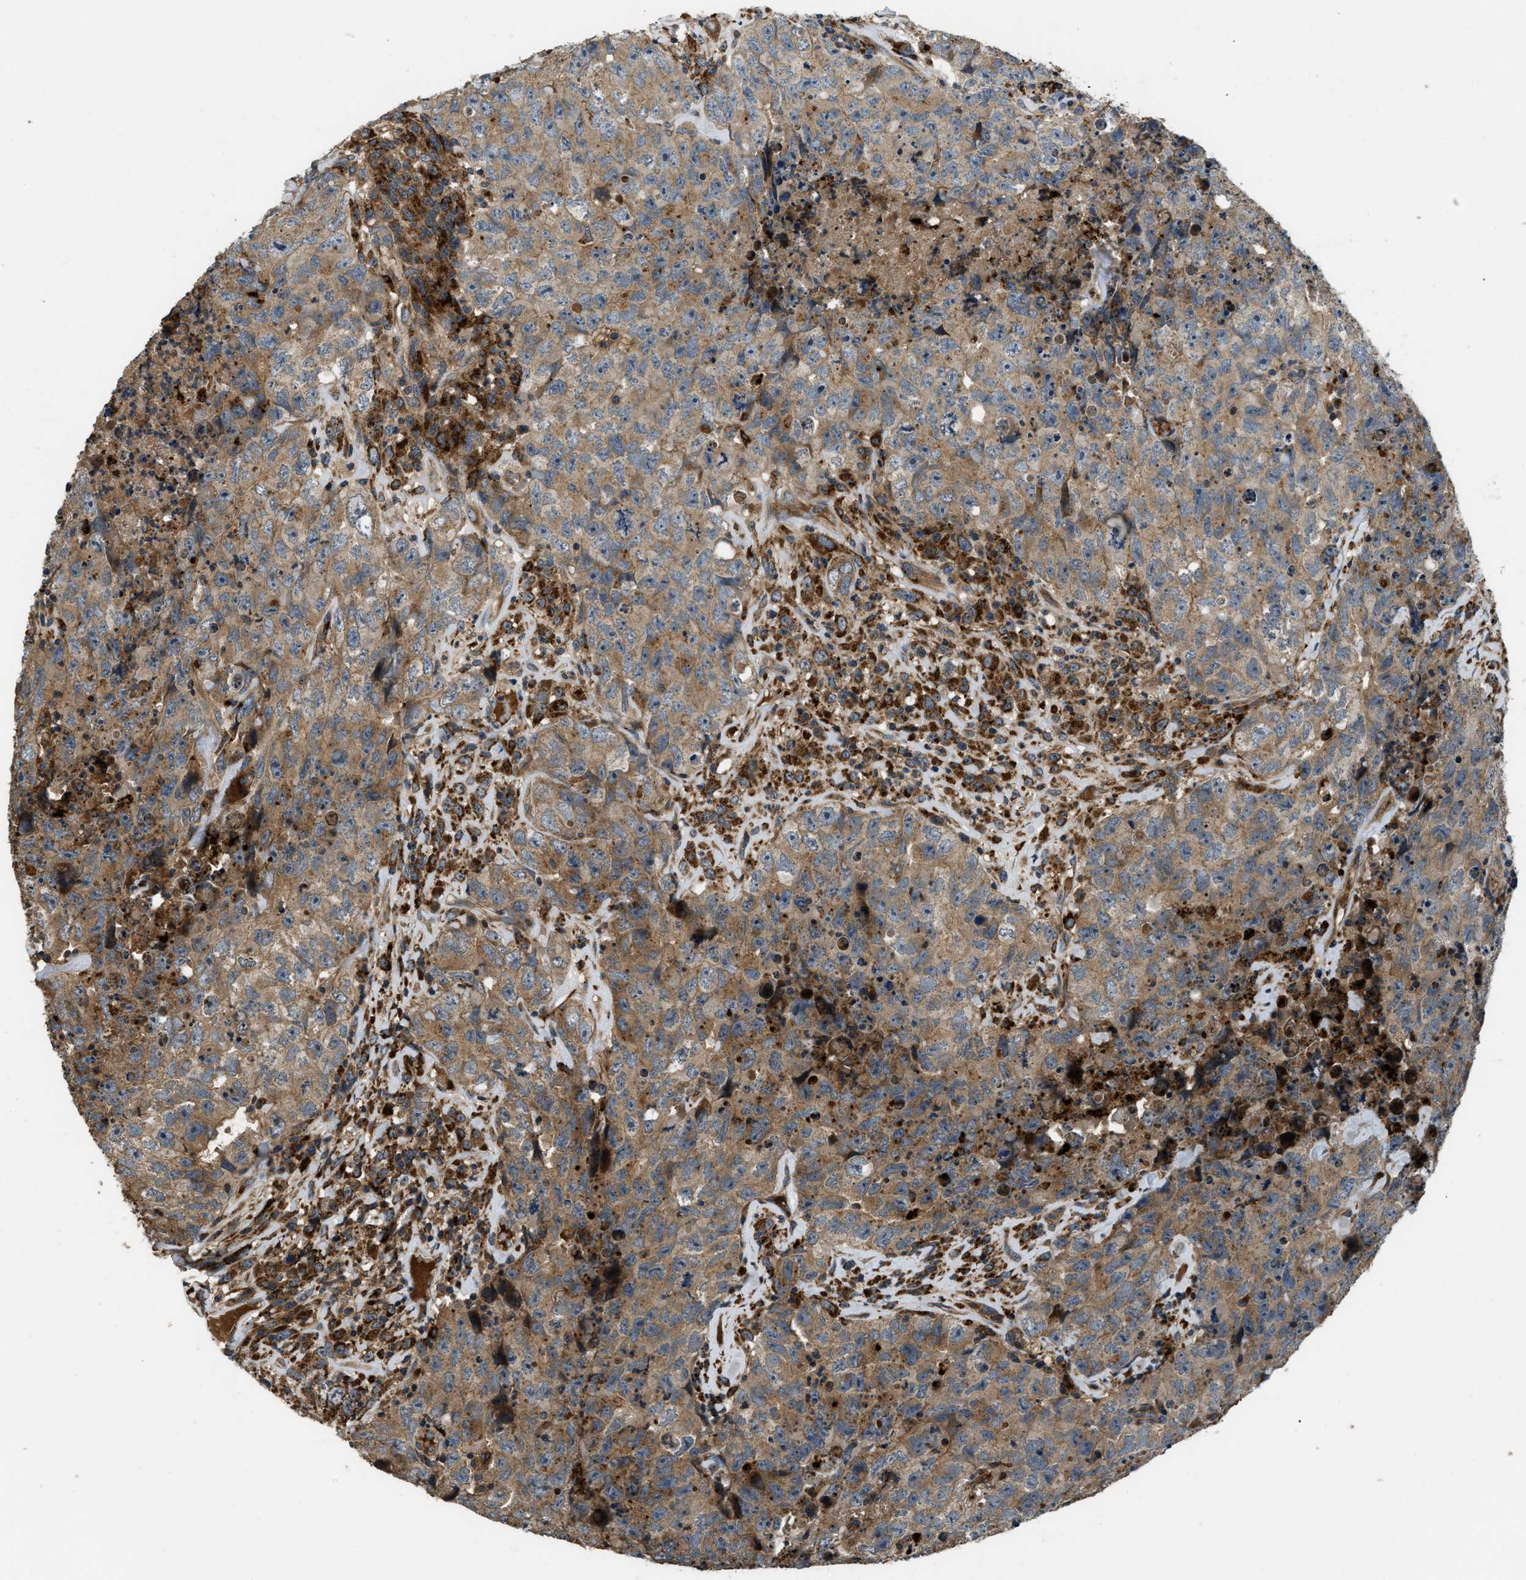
{"staining": {"intensity": "moderate", "quantity": ">75%", "location": "cytoplasmic/membranous"}, "tissue": "testis cancer", "cell_type": "Tumor cells", "image_type": "cancer", "snomed": [{"axis": "morphology", "description": "Carcinoma, Embryonal, NOS"}, {"axis": "topography", "description": "Testis"}], "caption": "Embryonal carcinoma (testis) tissue reveals moderate cytoplasmic/membranous expression in about >75% of tumor cells, visualized by immunohistochemistry. Ihc stains the protein of interest in brown and the nuclei are stained blue.", "gene": "GGH", "patient": {"sex": "male", "age": 32}}